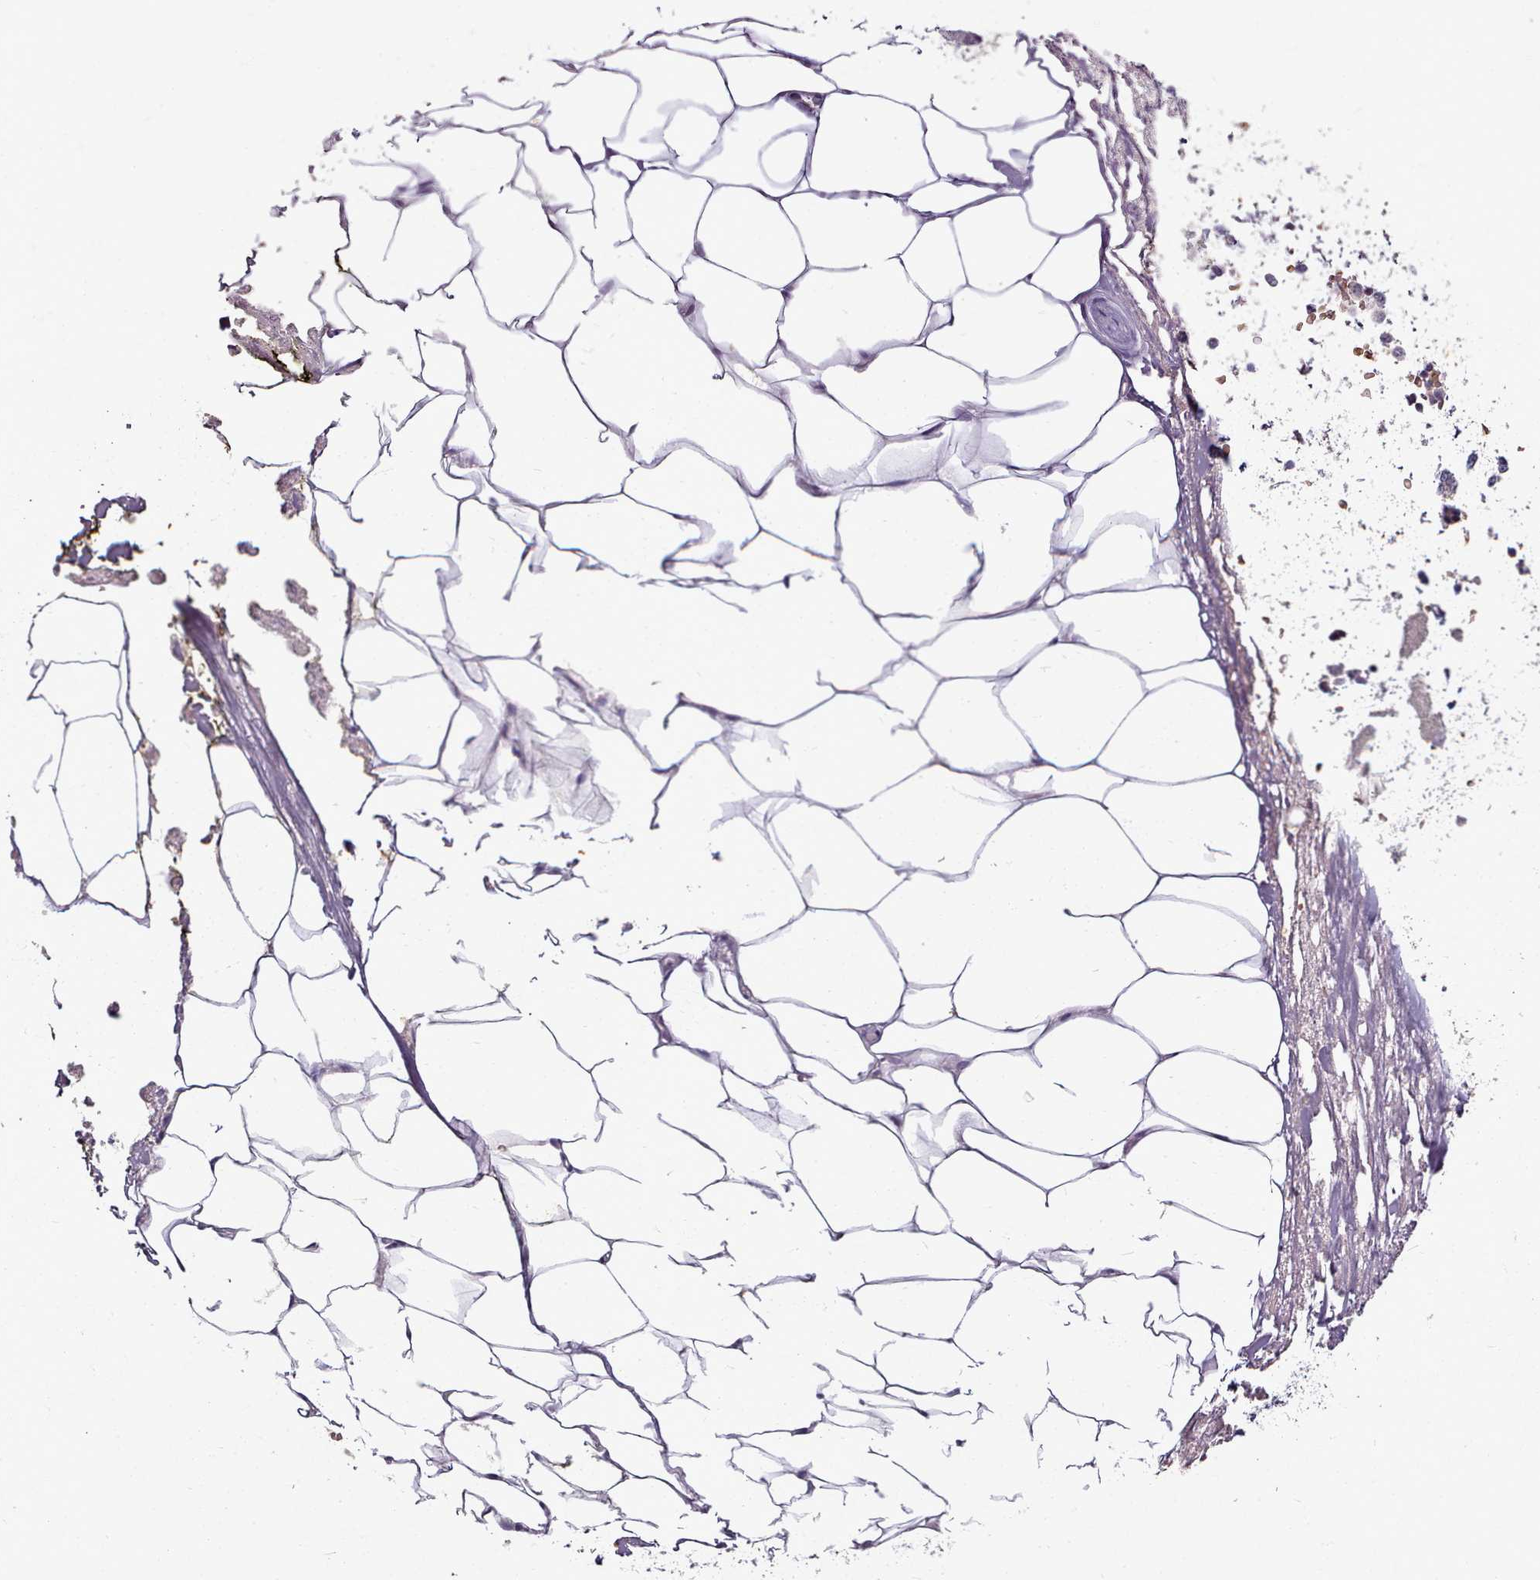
{"staining": {"intensity": "negative", "quantity": "none", "location": "none"}, "tissue": "adipose tissue", "cell_type": "Adipocytes", "image_type": "normal", "snomed": [{"axis": "morphology", "description": "Normal tissue, NOS"}, {"axis": "morphology", "description": "Adenocarcinoma, Low grade"}, {"axis": "topography", "description": "Prostate"}, {"axis": "topography", "description": "Peripheral nerve tissue"}], "caption": "Image shows no protein expression in adipocytes of unremarkable adipose tissue.", "gene": "C1QTNF5", "patient": {"sex": "male", "age": 63}}